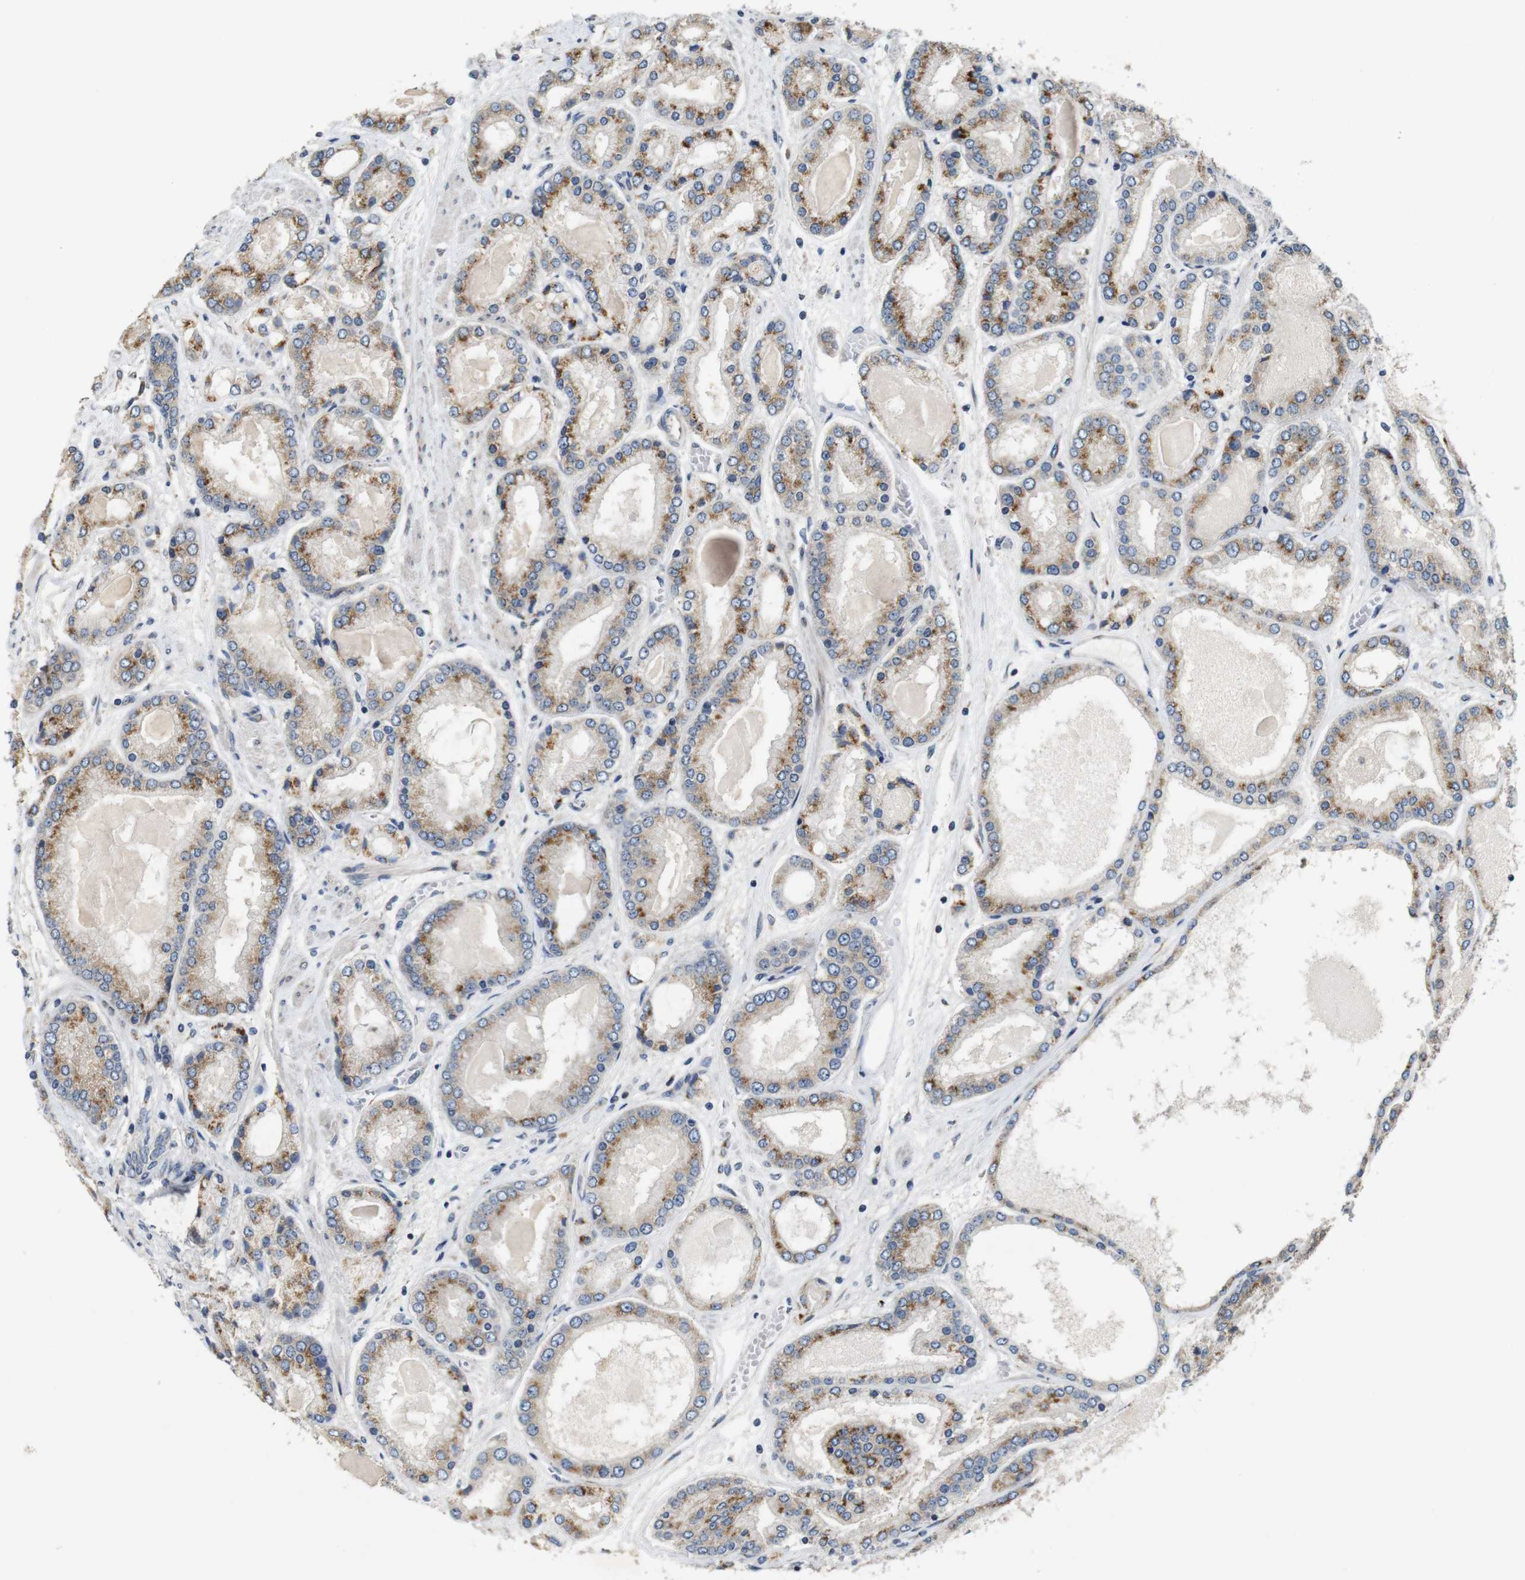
{"staining": {"intensity": "moderate", "quantity": ">75%", "location": "cytoplasmic/membranous"}, "tissue": "prostate cancer", "cell_type": "Tumor cells", "image_type": "cancer", "snomed": [{"axis": "morphology", "description": "Adenocarcinoma, High grade"}, {"axis": "topography", "description": "Prostate"}], "caption": "This photomicrograph shows immunohistochemistry (IHC) staining of prostate adenocarcinoma (high-grade), with medium moderate cytoplasmic/membranous staining in about >75% of tumor cells.", "gene": "EFCAB14", "patient": {"sex": "male", "age": 59}}